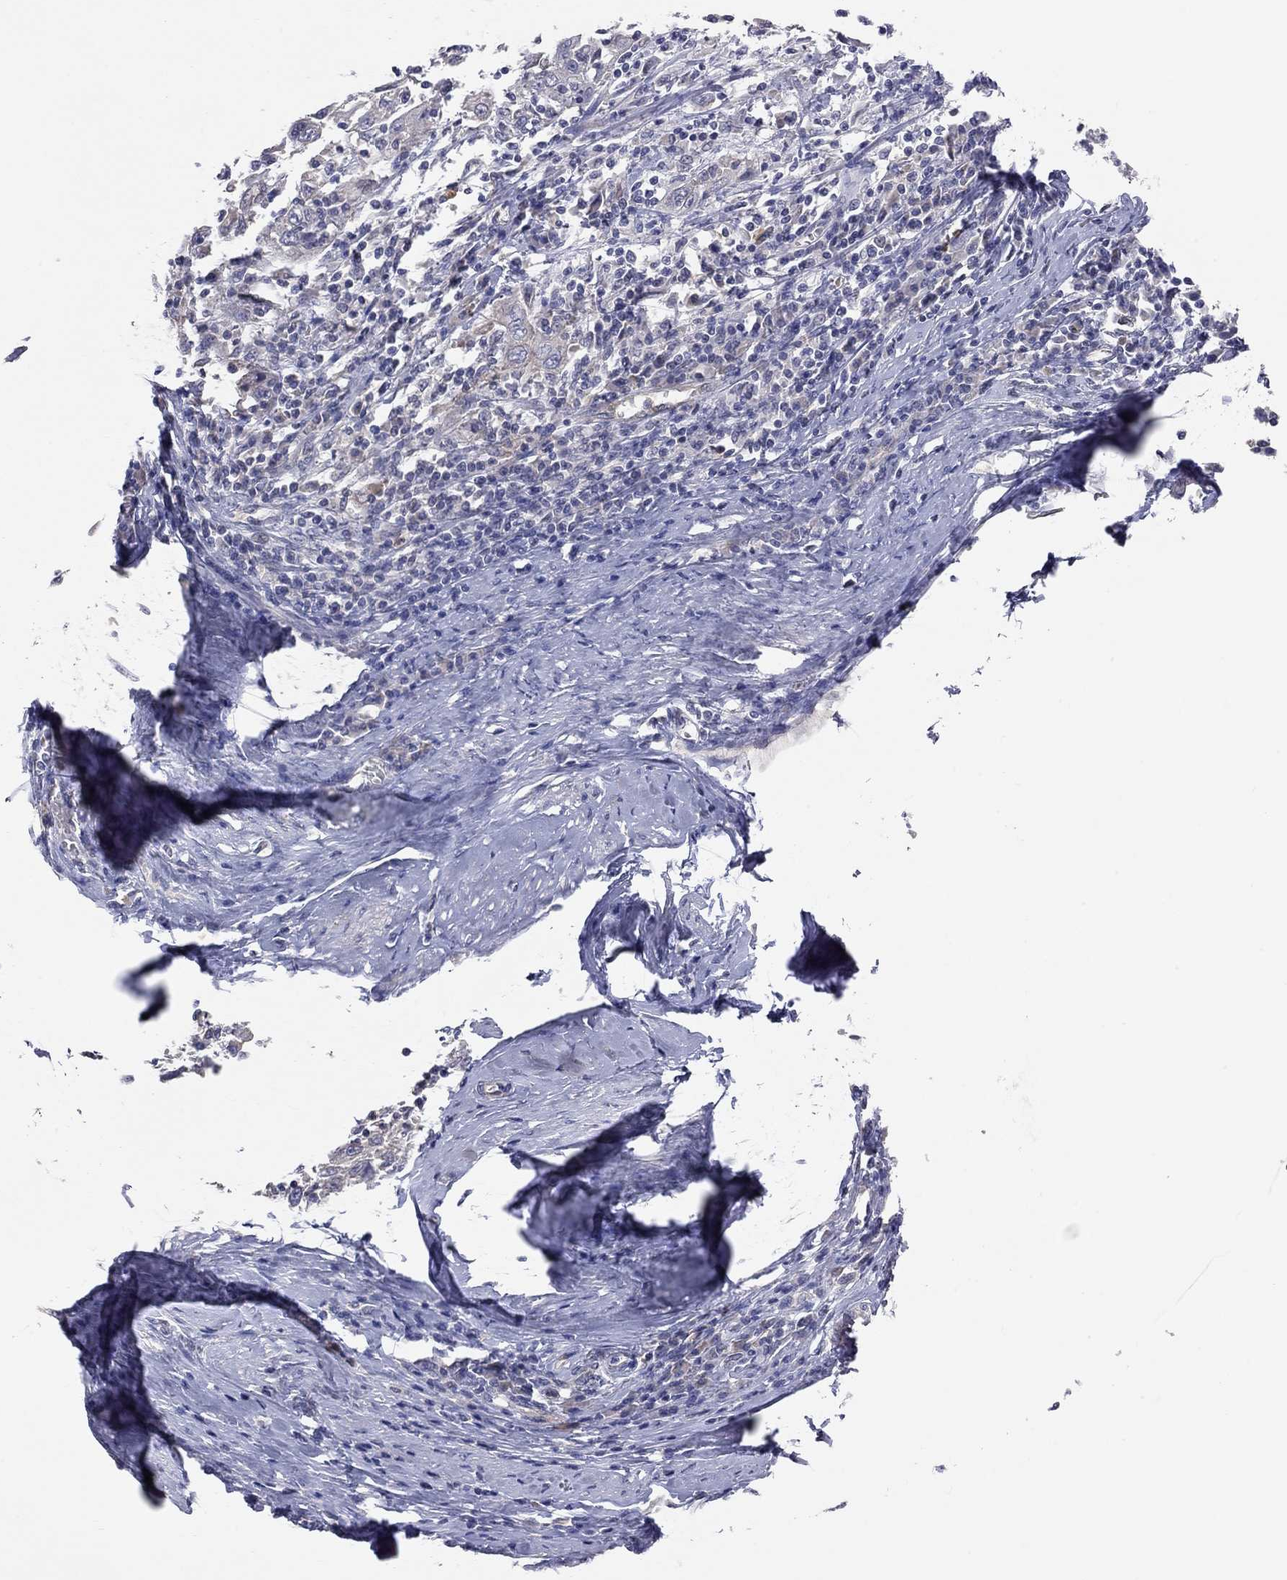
{"staining": {"intensity": "weak", "quantity": "<25%", "location": "cytoplasmic/membranous"}, "tissue": "cervical cancer", "cell_type": "Tumor cells", "image_type": "cancer", "snomed": [{"axis": "morphology", "description": "Squamous cell carcinoma, NOS"}, {"axis": "topography", "description": "Cervix"}], "caption": "An IHC histopathology image of cervical cancer is shown. There is no staining in tumor cells of cervical cancer.", "gene": "KCNB1", "patient": {"sex": "female", "age": 46}}